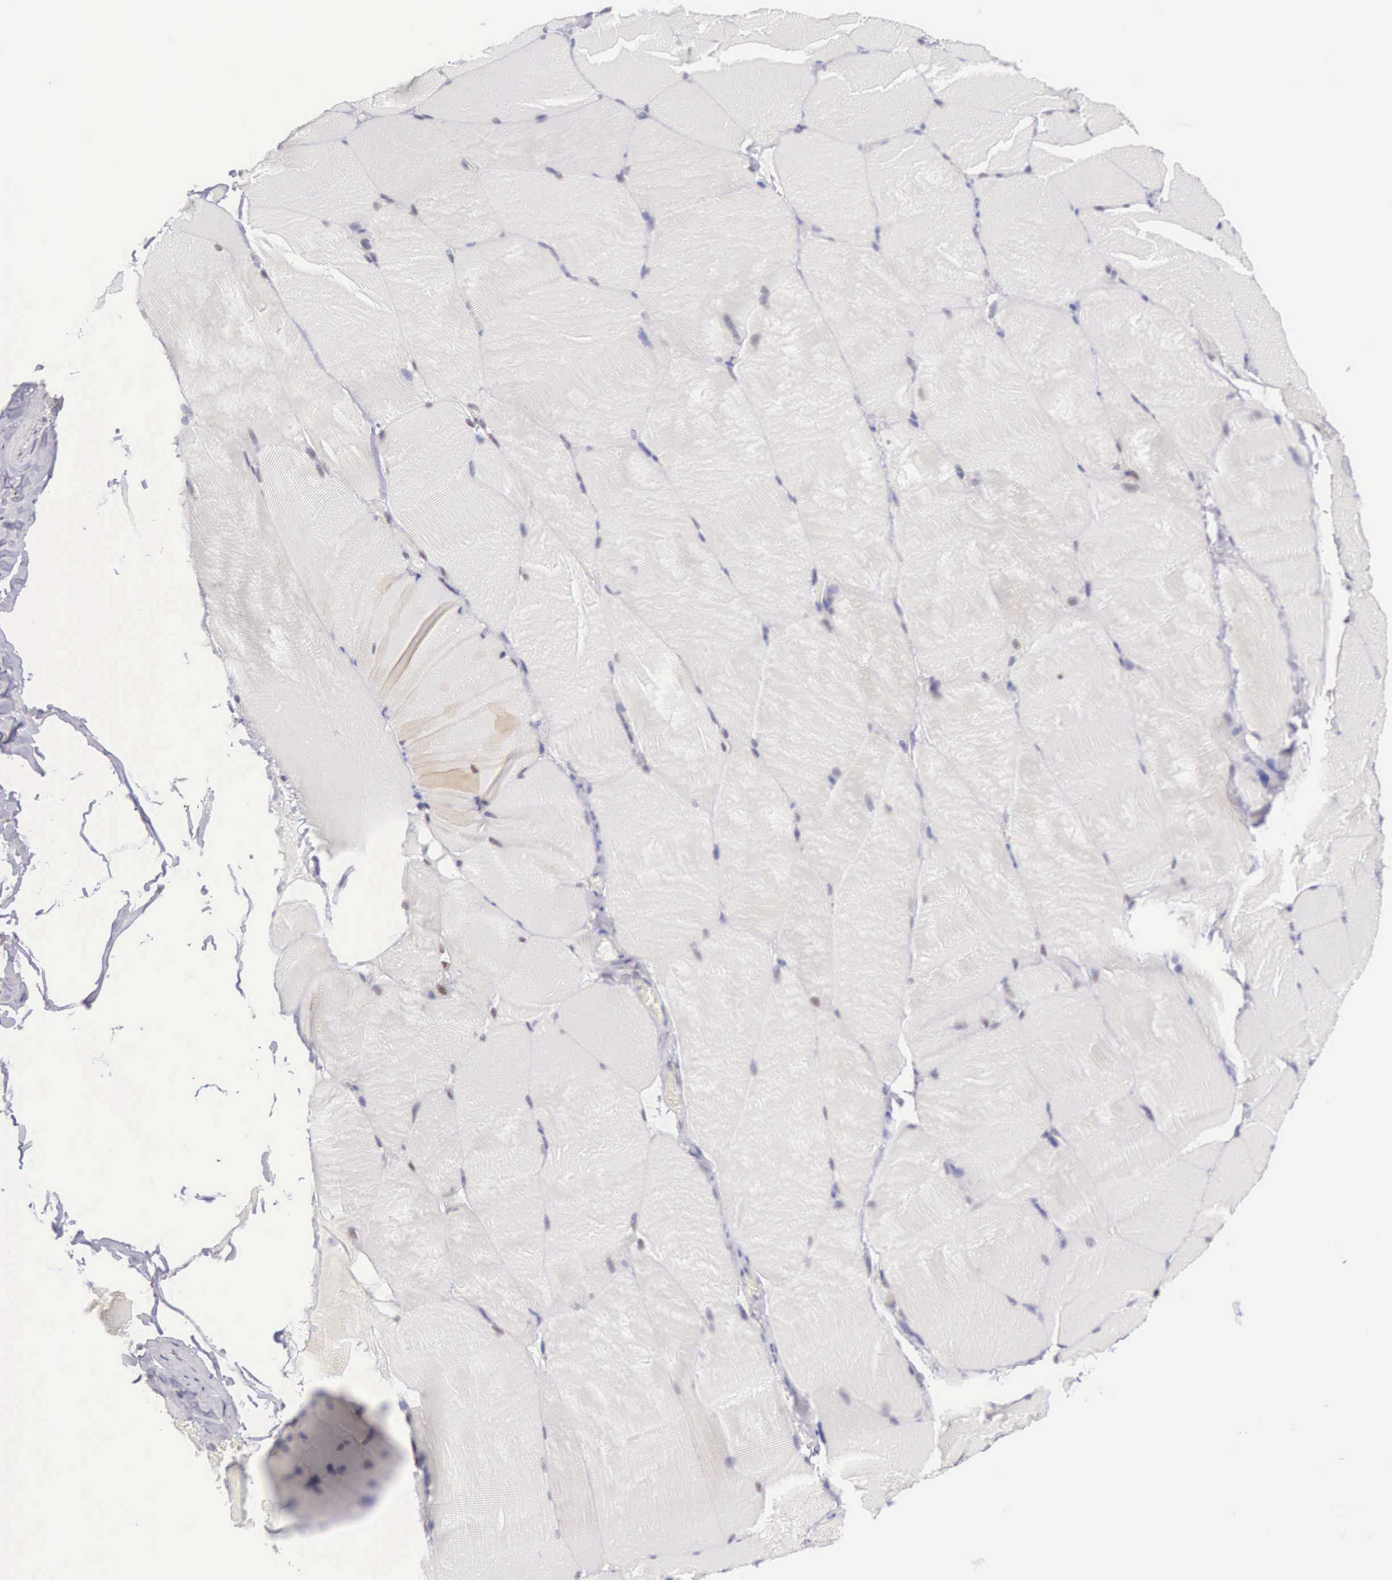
{"staining": {"intensity": "weak", "quantity": "<25%", "location": "nuclear"}, "tissue": "skeletal muscle", "cell_type": "Myocytes", "image_type": "normal", "snomed": [{"axis": "morphology", "description": "Normal tissue, NOS"}, {"axis": "topography", "description": "Skeletal muscle"}], "caption": "An image of skeletal muscle stained for a protein demonstrates no brown staining in myocytes.", "gene": "CCDC117", "patient": {"sex": "male", "age": 71}}